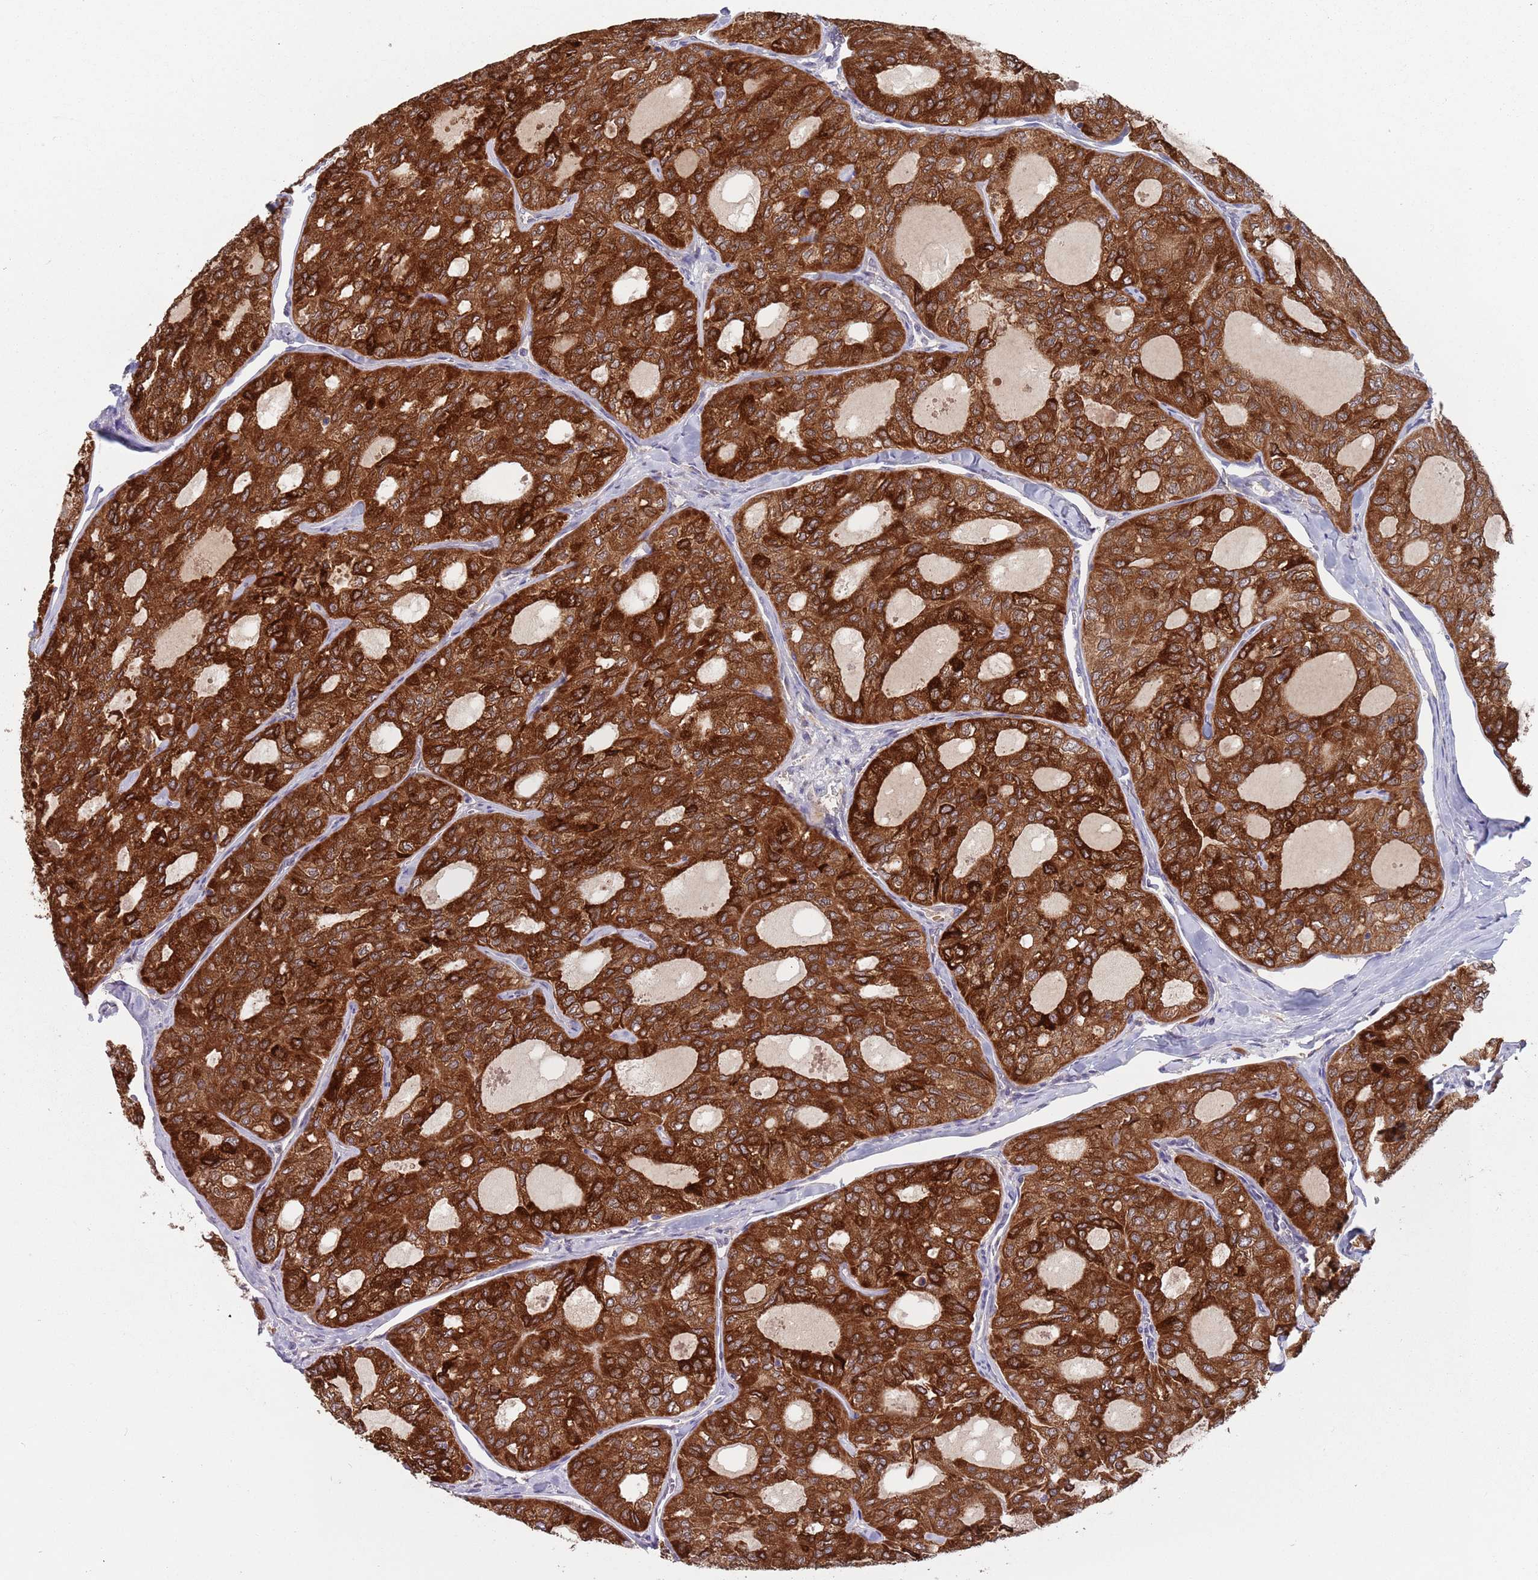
{"staining": {"intensity": "strong", "quantity": ">75%", "location": "cytoplasmic/membranous"}, "tissue": "thyroid cancer", "cell_type": "Tumor cells", "image_type": "cancer", "snomed": [{"axis": "morphology", "description": "Follicular adenoma carcinoma, NOS"}, {"axis": "topography", "description": "Thyroid gland"}], "caption": "Protein staining of follicular adenoma carcinoma (thyroid) tissue displays strong cytoplasmic/membranous expression in about >75% of tumor cells.", "gene": "ZNF140", "patient": {"sex": "male", "age": 75}}